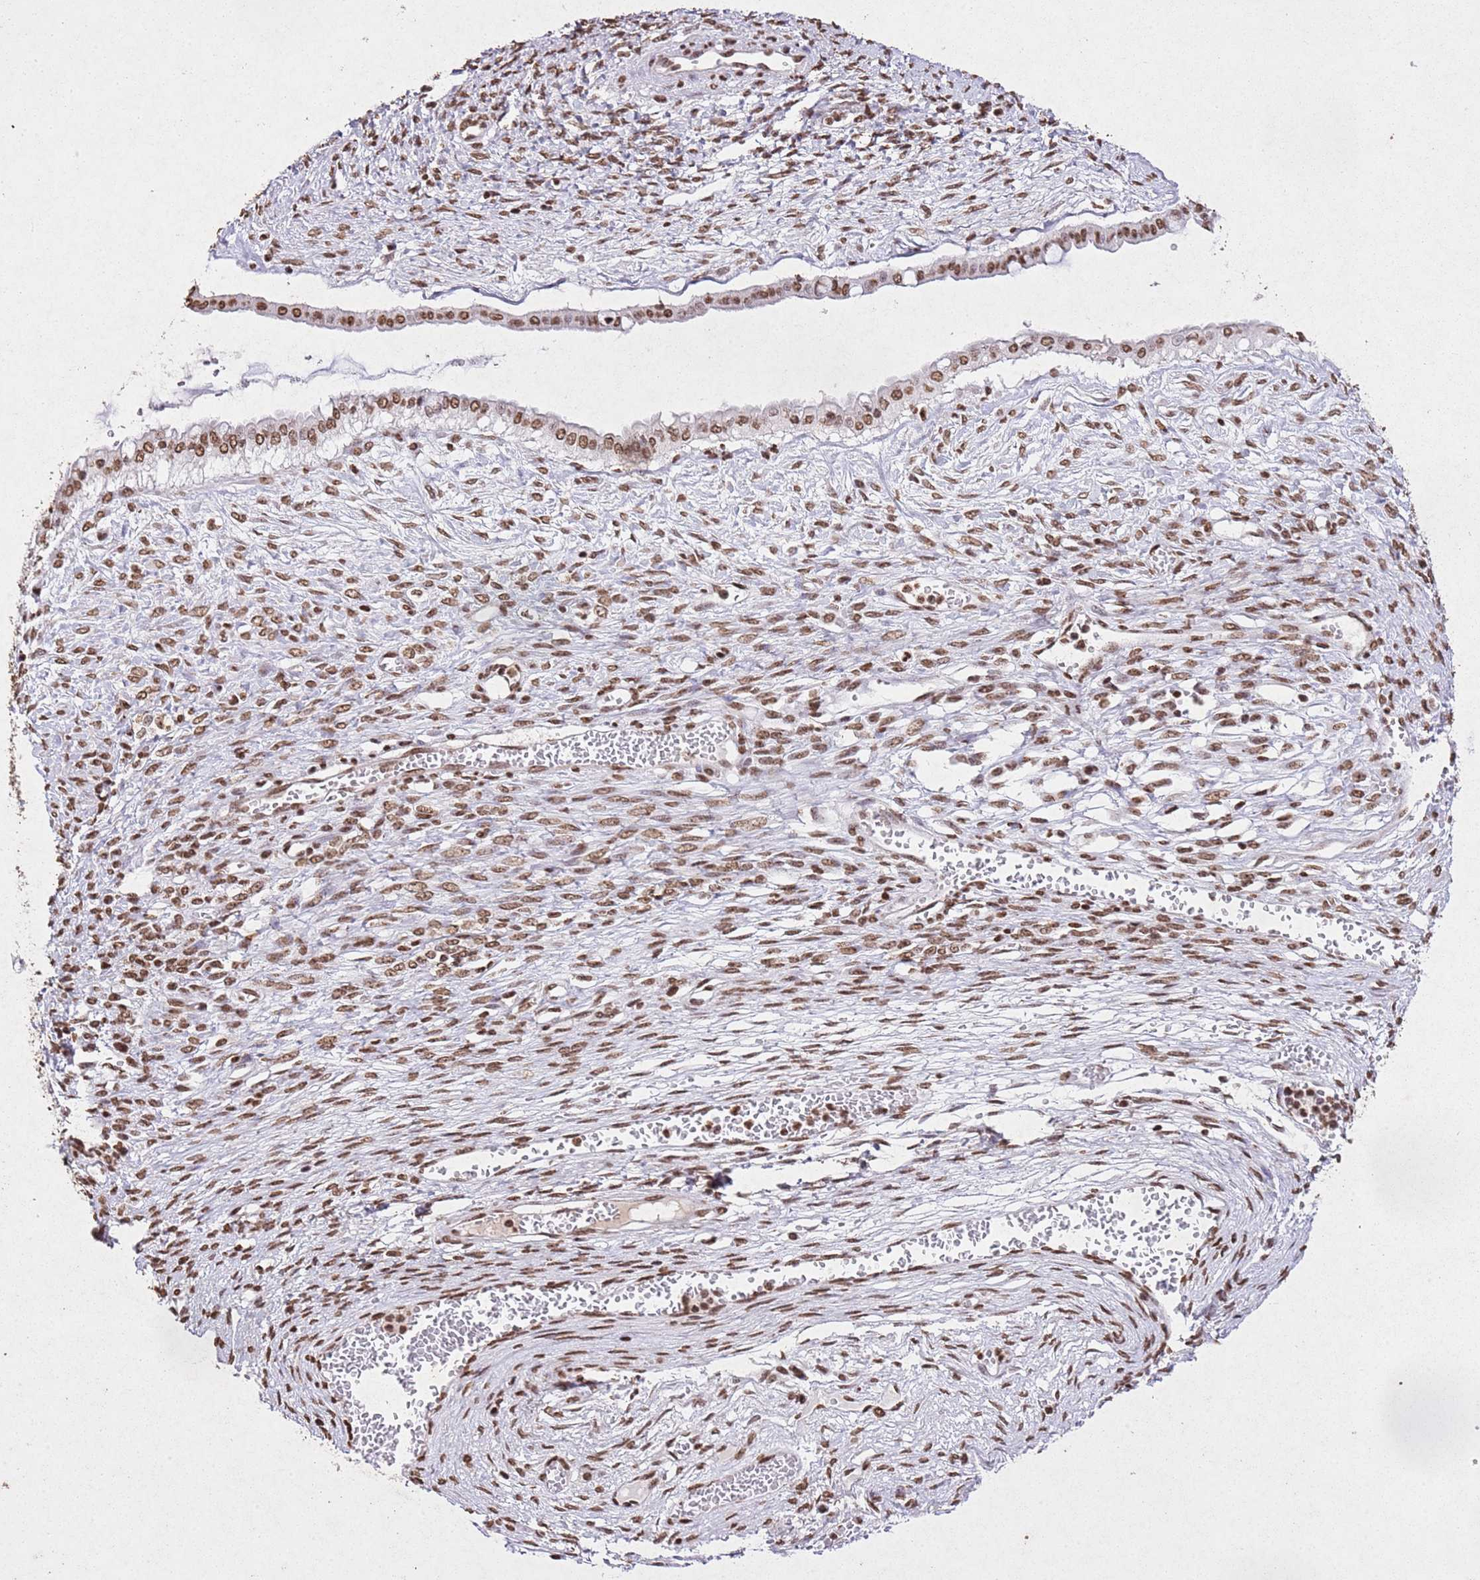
{"staining": {"intensity": "moderate", "quantity": ">75%", "location": "nuclear"}, "tissue": "ovarian cancer", "cell_type": "Tumor cells", "image_type": "cancer", "snomed": [{"axis": "morphology", "description": "Cystadenocarcinoma, mucinous, NOS"}, {"axis": "topography", "description": "Ovary"}], "caption": "Mucinous cystadenocarcinoma (ovarian) tissue shows moderate nuclear expression in approximately >75% of tumor cells The protein is shown in brown color, while the nuclei are stained blue.", "gene": "BMAL1", "patient": {"sex": "female", "age": 73}}